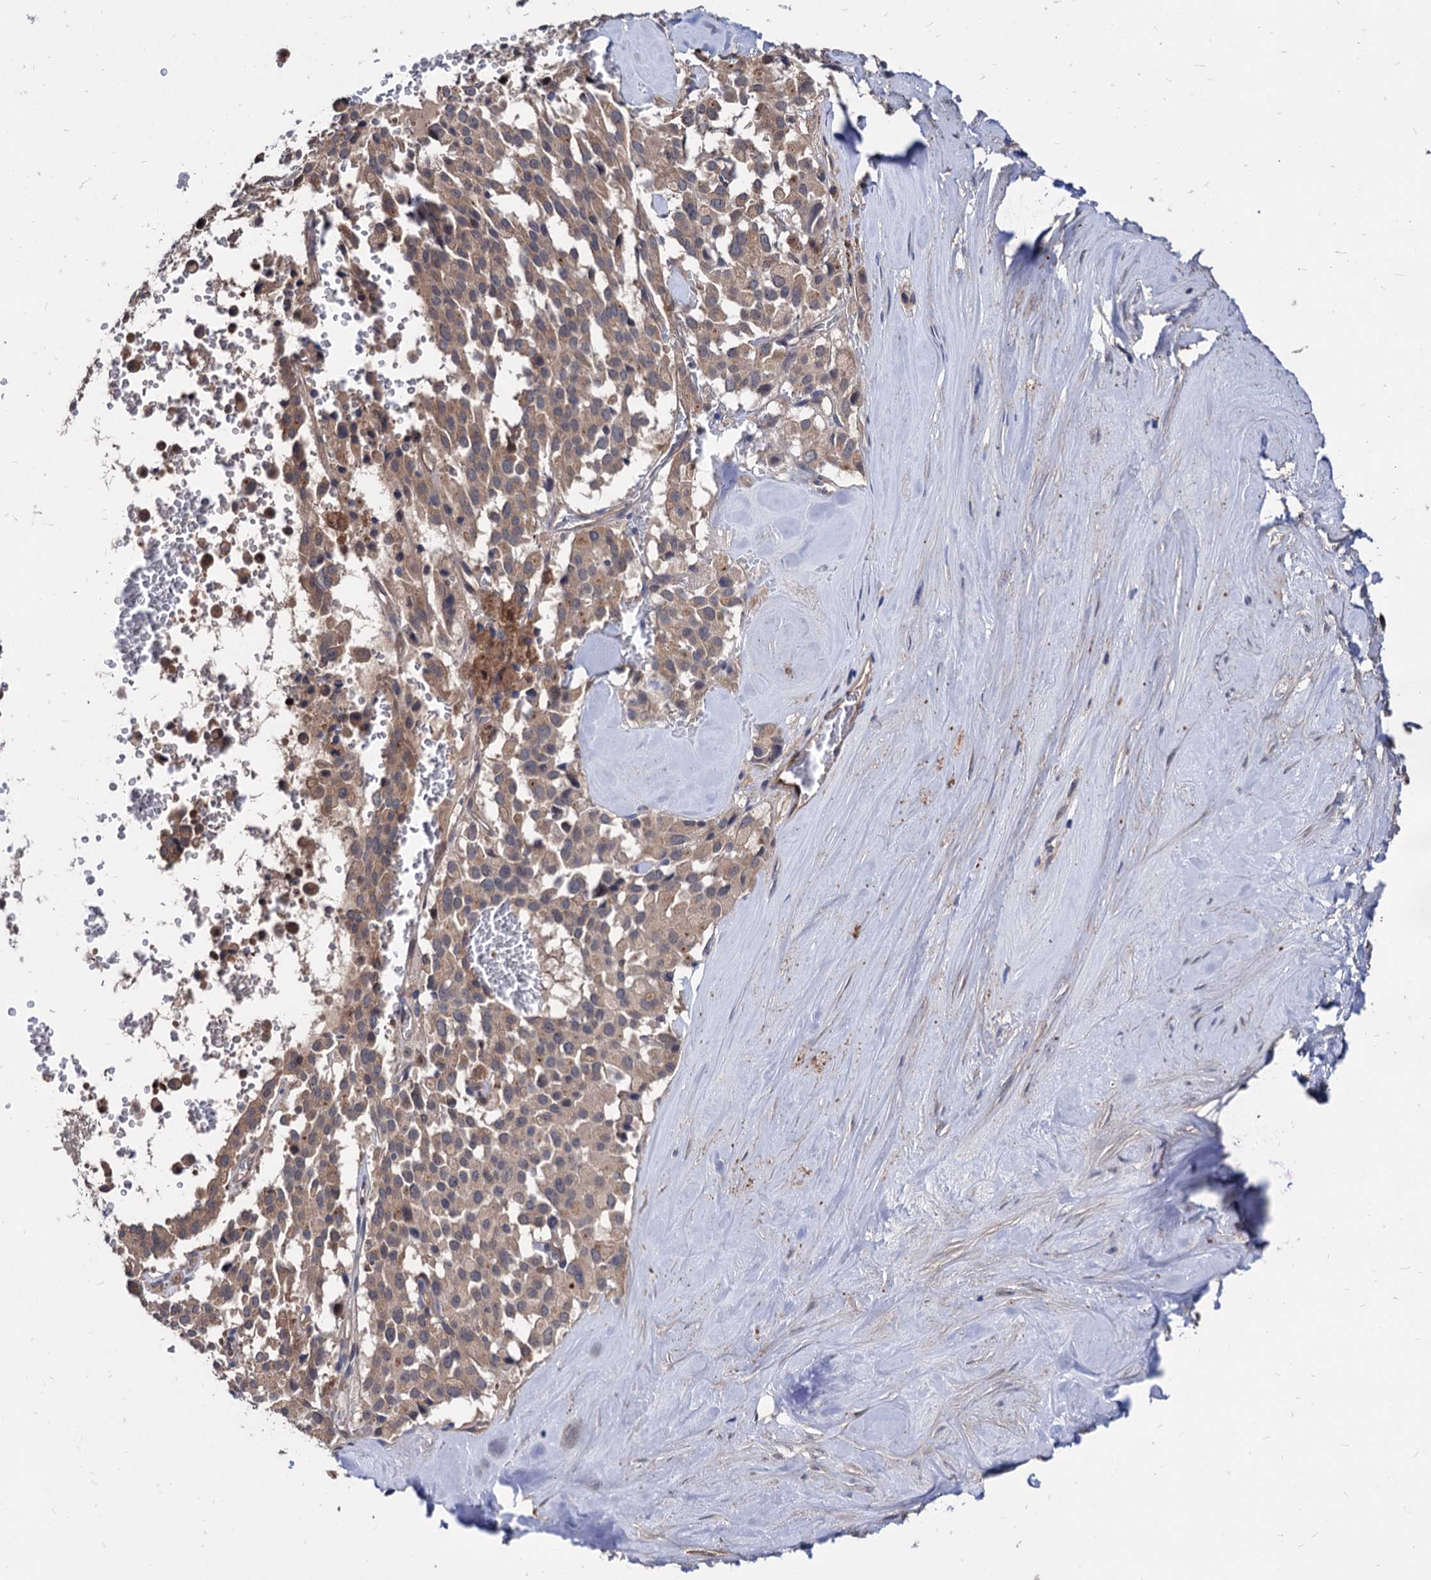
{"staining": {"intensity": "weak", "quantity": ">75%", "location": "cytoplasmic/membranous"}, "tissue": "pancreatic cancer", "cell_type": "Tumor cells", "image_type": "cancer", "snomed": [{"axis": "morphology", "description": "Adenocarcinoma, NOS"}, {"axis": "topography", "description": "Pancreas"}], "caption": "IHC of human pancreatic adenocarcinoma reveals low levels of weak cytoplasmic/membranous staining in about >75% of tumor cells. (Brightfield microscopy of DAB IHC at high magnification).", "gene": "CPPED1", "patient": {"sex": "male", "age": 65}}